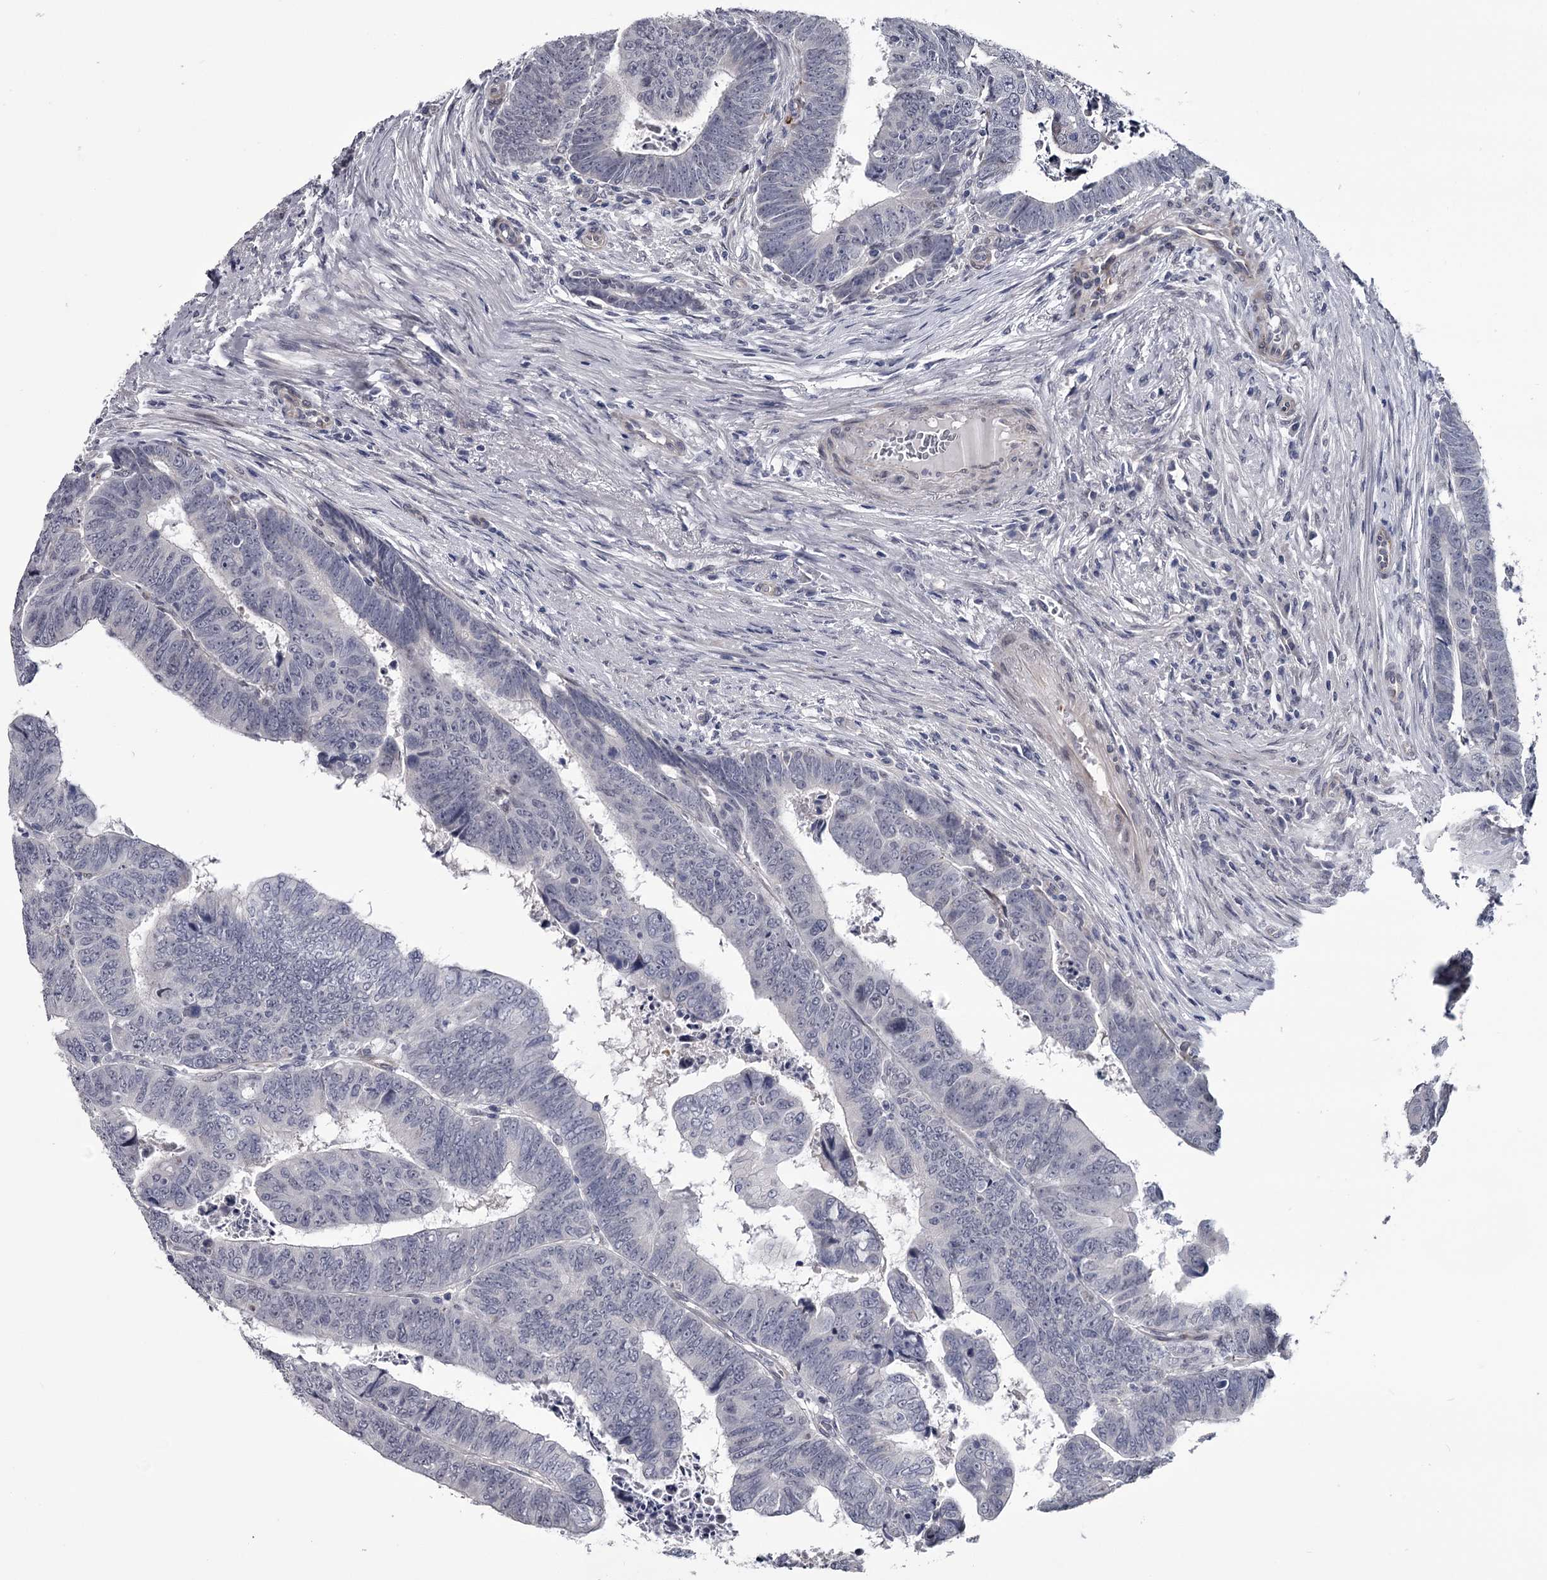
{"staining": {"intensity": "negative", "quantity": "none", "location": "none"}, "tissue": "colorectal cancer", "cell_type": "Tumor cells", "image_type": "cancer", "snomed": [{"axis": "morphology", "description": "Normal tissue, NOS"}, {"axis": "morphology", "description": "Adenocarcinoma, NOS"}, {"axis": "topography", "description": "Rectum"}], "caption": "Immunohistochemistry of human adenocarcinoma (colorectal) demonstrates no expression in tumor cells.", "gene": "PRPF40B", "patient": {"sex": "female", "age": 65}}